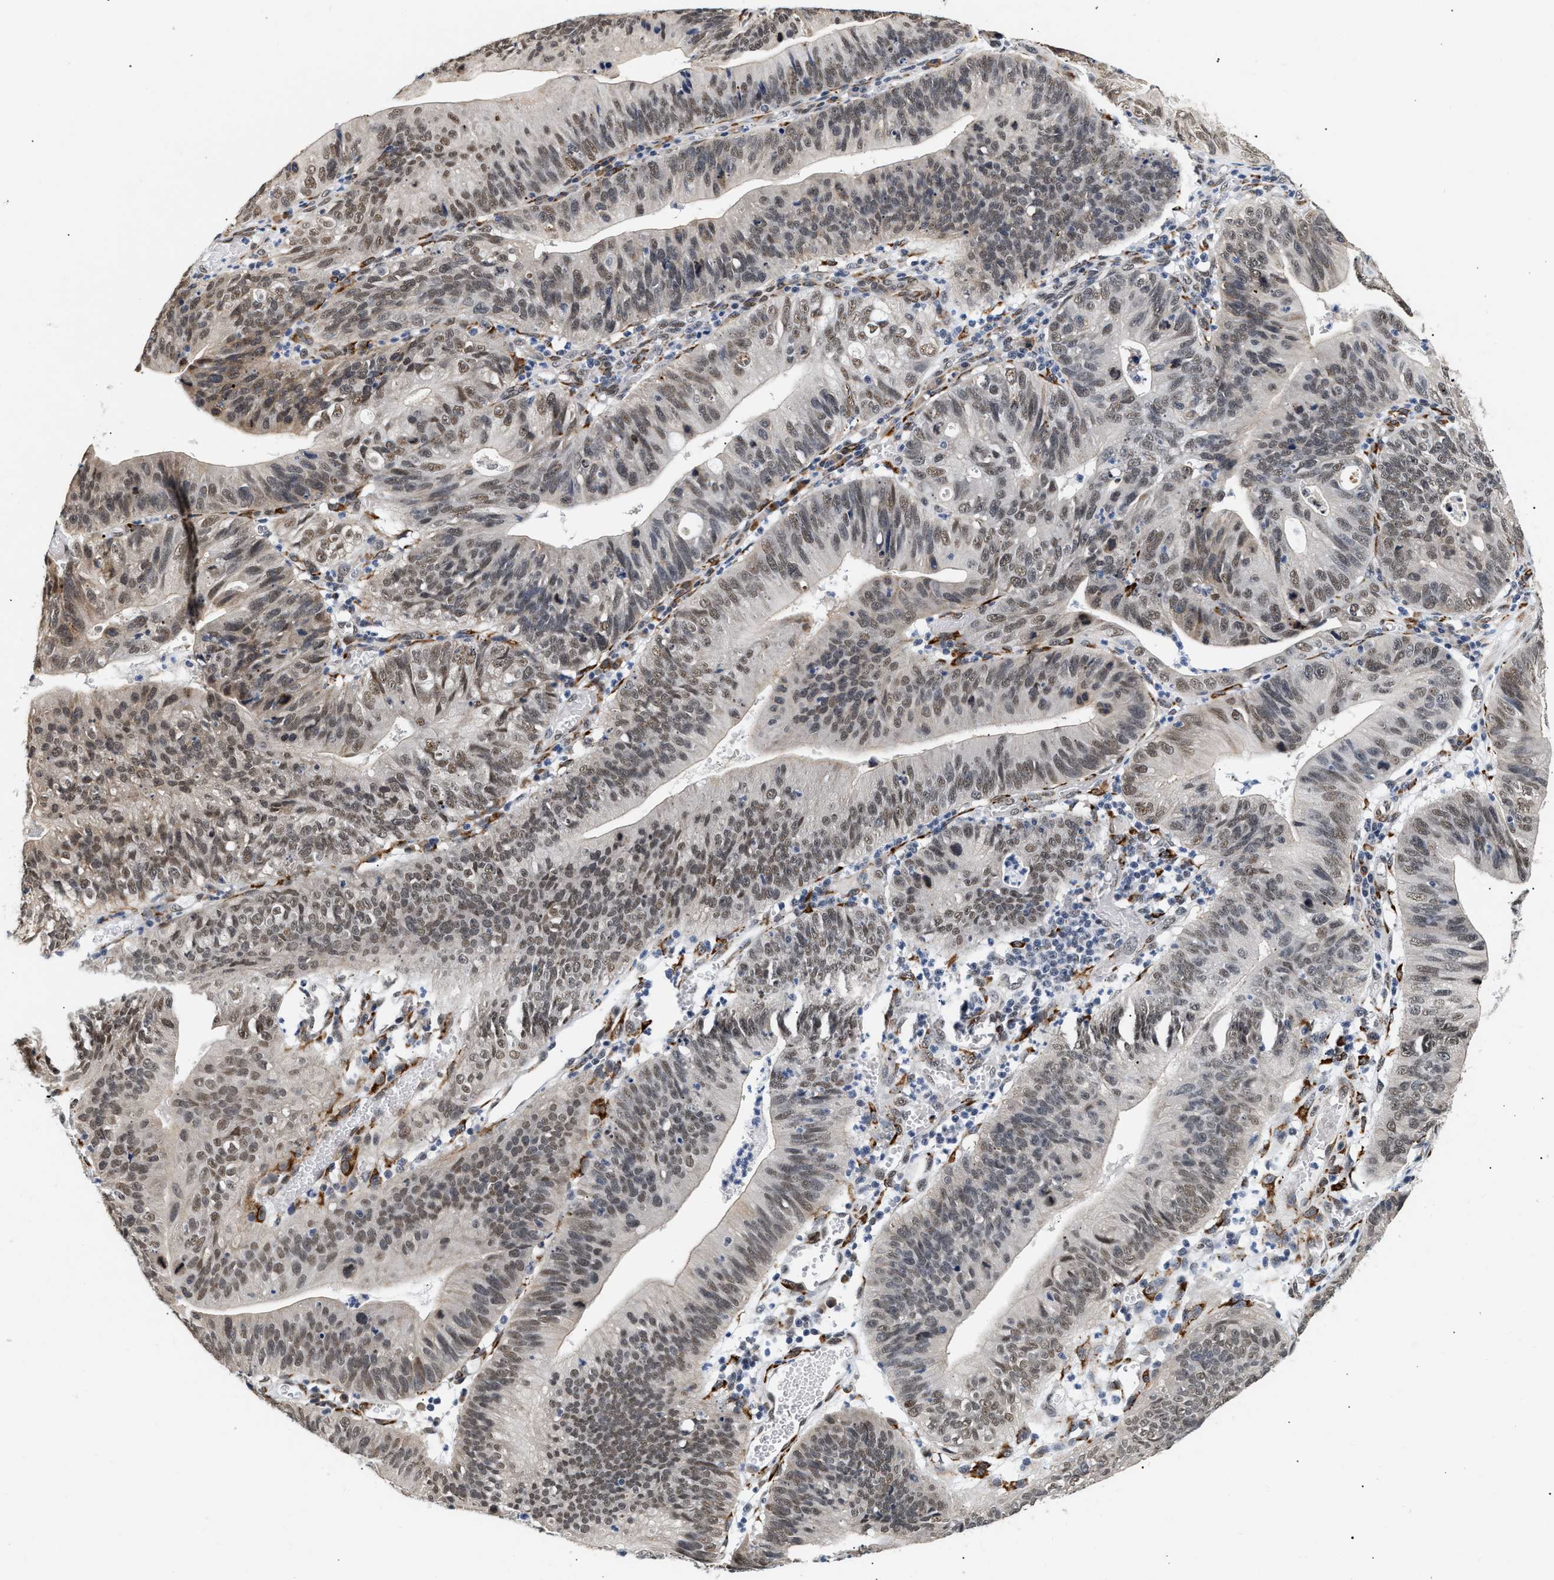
{"staining": {"intensity": "weak", "quantity": ">75%", "location": "nuclear"}, "tissue": "stomach cancer", "cell_type": "Tumor cells", "image_type": "cancer", "snomed": [{"axis": "morphology", "description": "Adenocarcinoma, NOS"}, {"axis": "topography", "description": "Stomach"}], "caption": "Tumor cells demonstrate low levels of weak nuclear positivity in about >75% of cells in stomach adenocarcinoma.", "gene": "THOC1", "patient": {"sex": "male", "age": 59}}